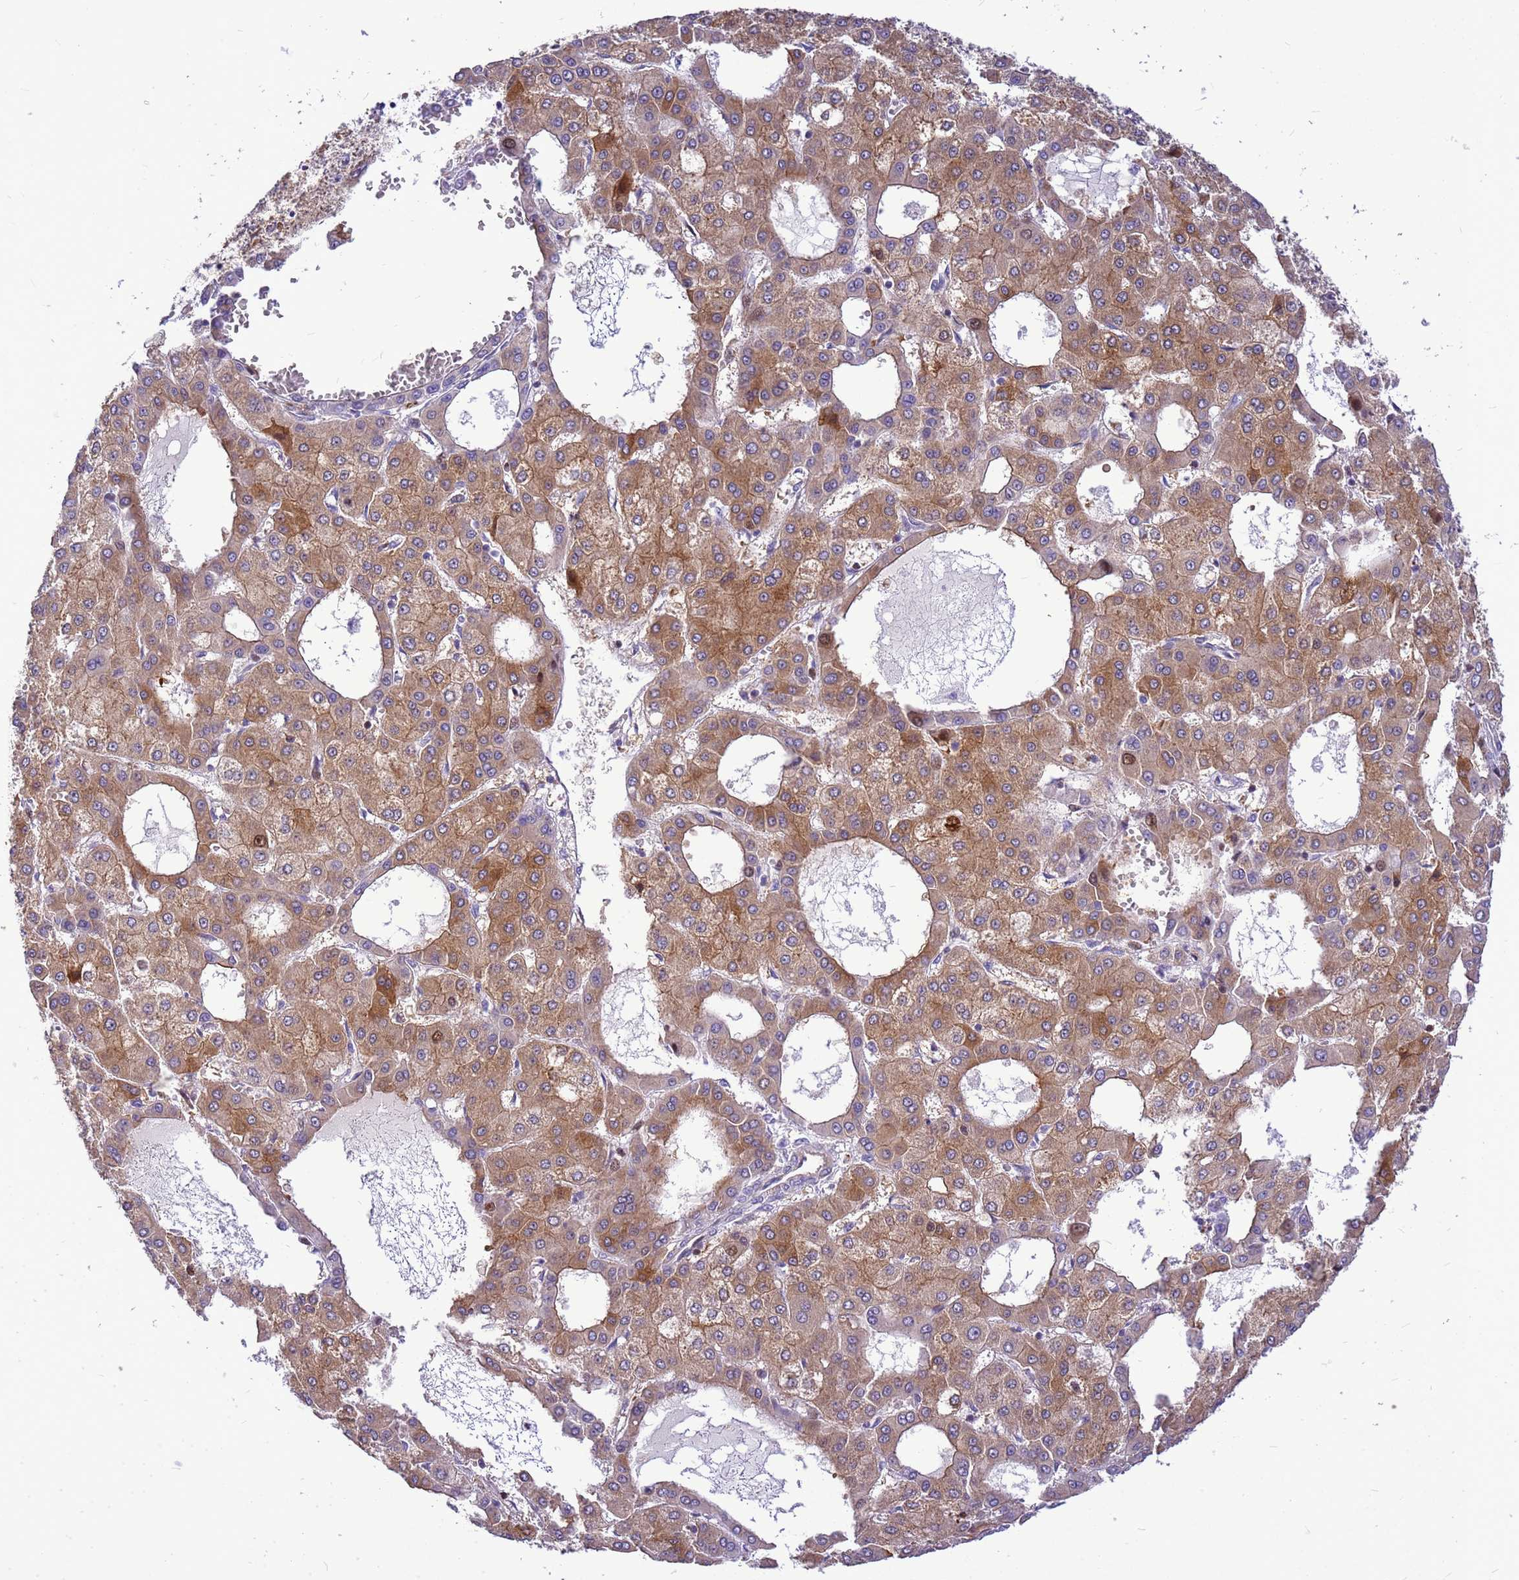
{"staining": {"intensity": "moderate", "quantity": ">75%", "location": "cytoplasmic/membranous"}, "tissue": "liver cancer", "cell_type": "Tumor cells", "image_type": "cancer", "snomed": [{"axis": "morphology", "description": "Carcinoma, Hepatocellular, NOS"}, {"axis": "topography", "description": "Liver"}], "caption": "DAB immunohistochemical staining of human hepatocellular carcinoma (liver) displays moderate cytoplasmic/membranous protein expression in about >75% of tumor cells.", "gene": "ADAMTS7", "patient": {"sex": "male", "age": 47}}